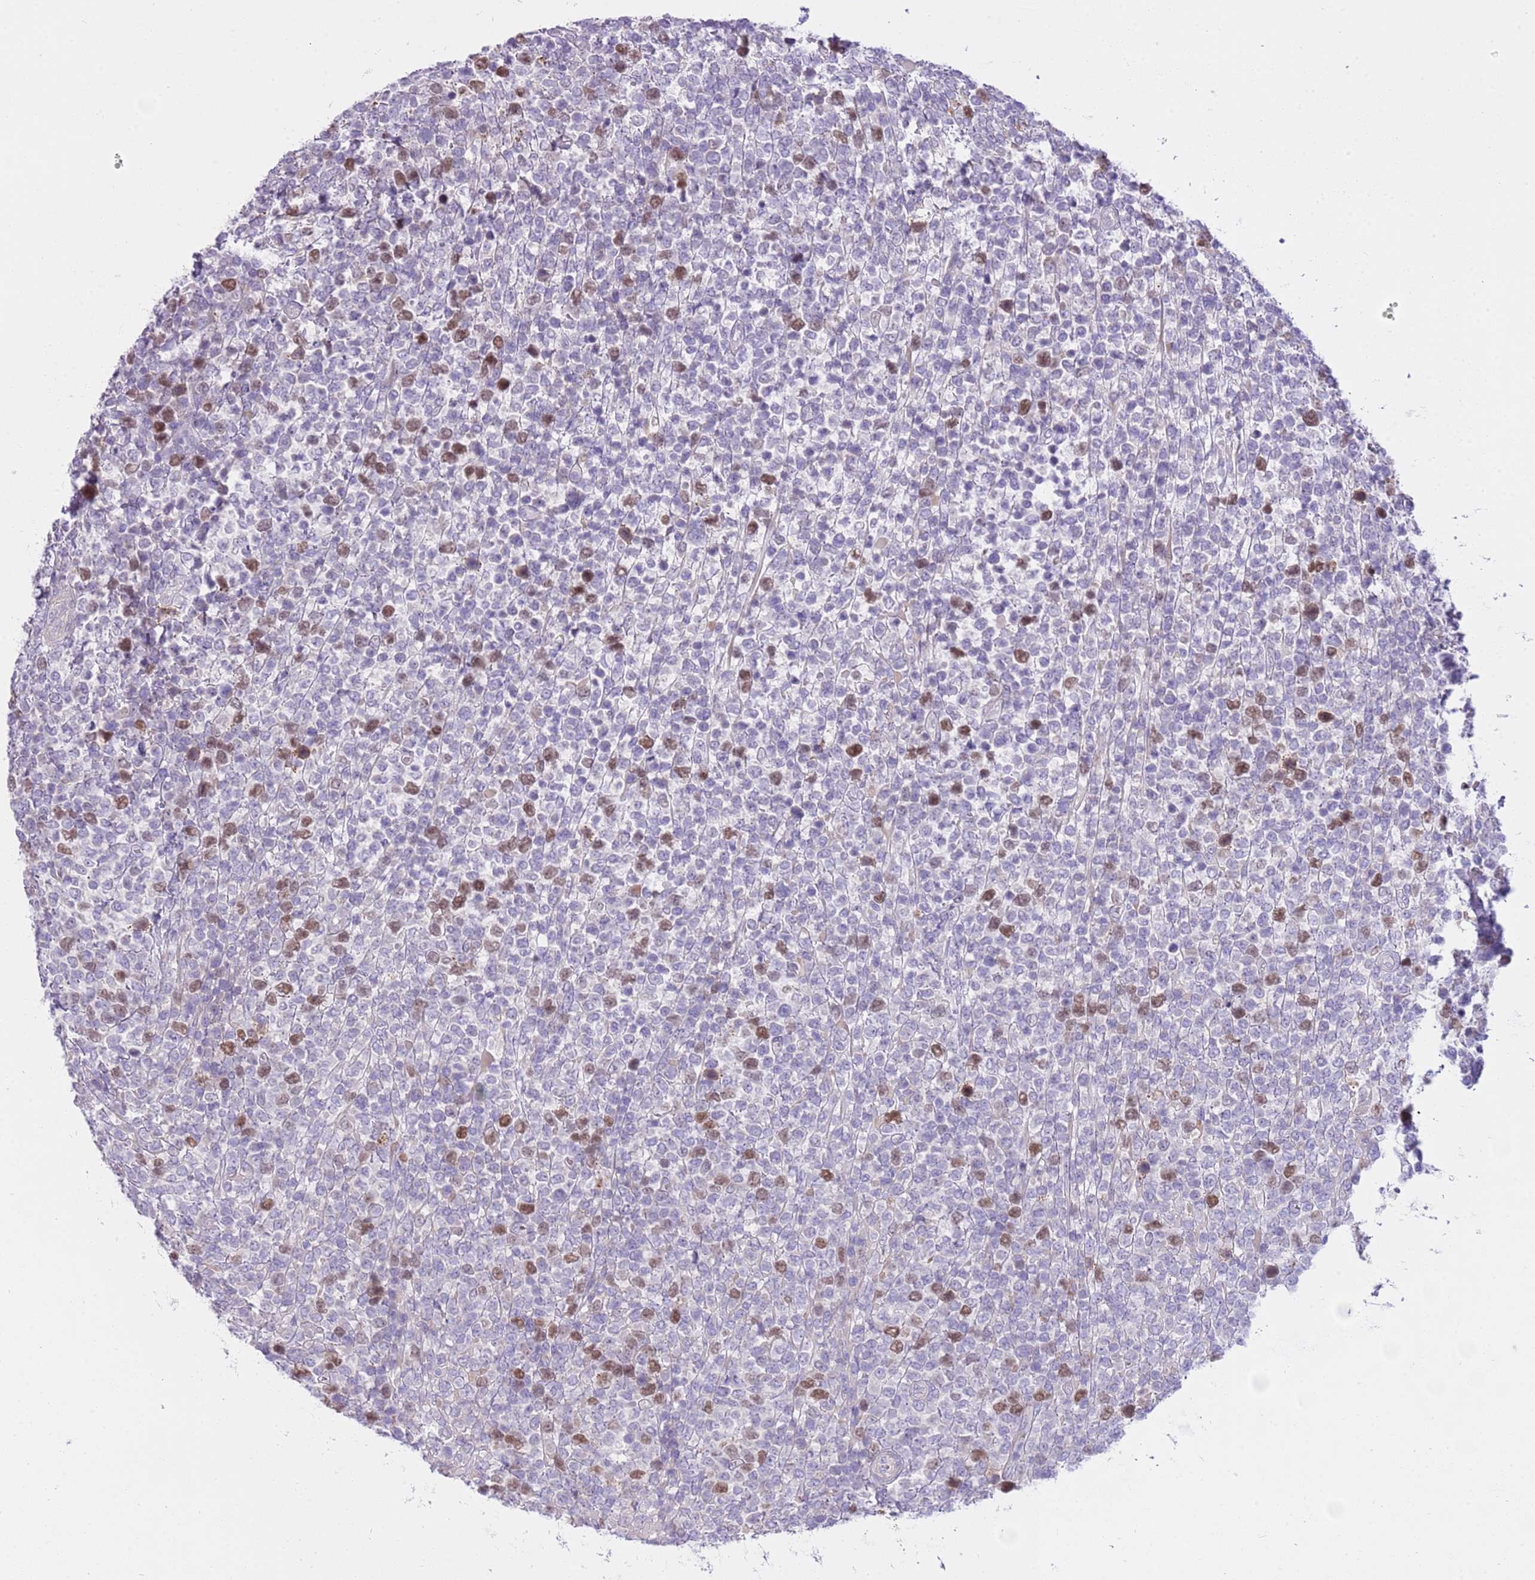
{"staining": {"intensity": "moderate", "quantity": "<25%", "location": "nuclear"}, "tissue": "lymphoma", "cell_type": "Tumor cells", "image_type": "cancer", "snomed": [{"axis": "morphology", "description": "Malignant lymphoma, non-Hodgkin's type, High grade"}, {"axis": "topography", "description": "Soft tissue"}], "caption": "IHC image of neoplastic tissue: human lymphoma stained using immunohistochemistry (IHC) reveals low levels of moderate protein expression localized specifically in the nuclear of tumor cells, appearing as a nuclear brown color.", "gene": "FBRSL1", "patient": {"sex": "female", "age": 56}}